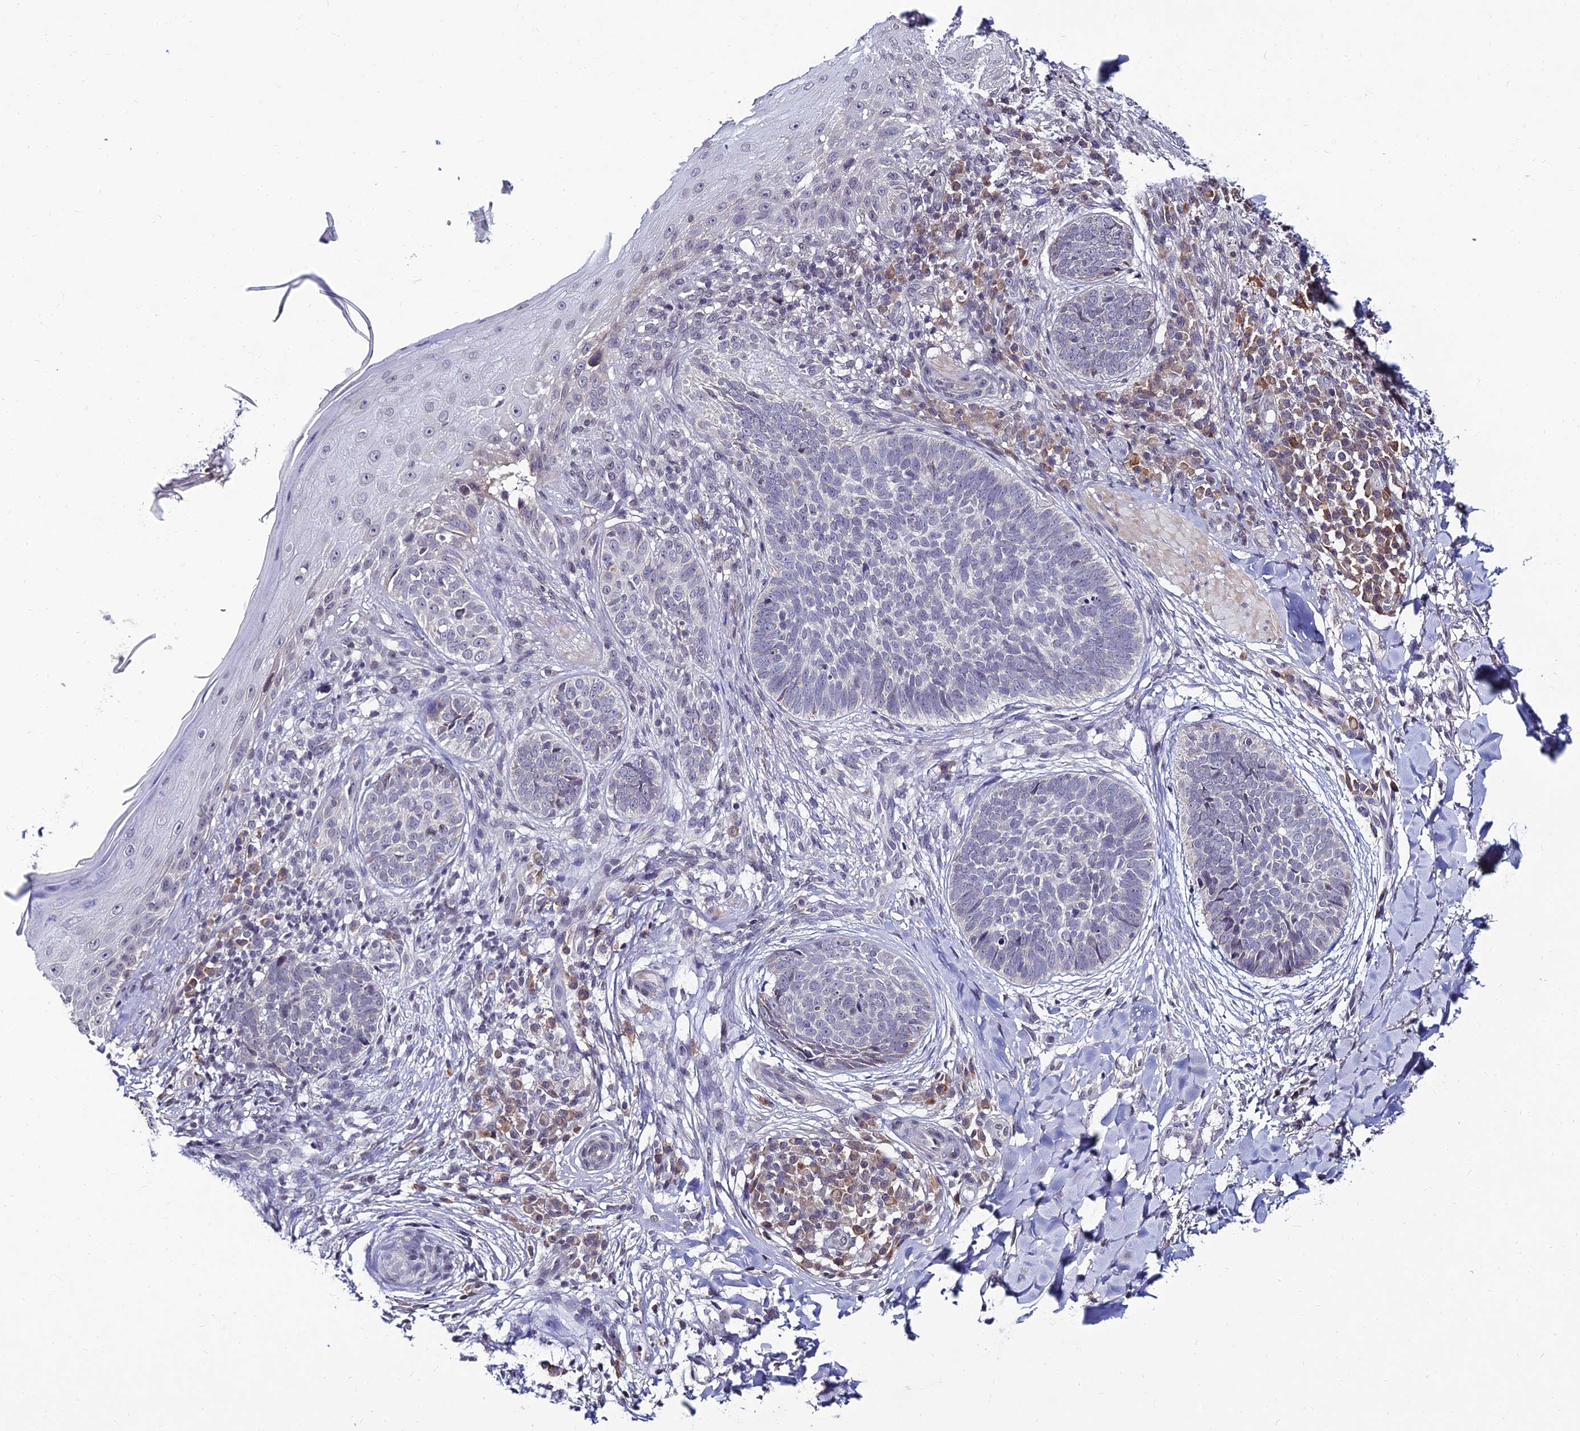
{"staining": {"intensity": "negative", "quantity": "none", "location": "none"}, "tissue": "skin cancer", "cell_type": "Tumor cells", "image_type": "cancer", "snomed": [{"axis": "morphology", "description": "Basal cell carcinoma"}, {"axis": "topography", "description": "Skin"}], "caption": "Tumor cells are negative for brown protein staining in skin cancer.", "gene": "CDNF", "patient": {"sex": "female", "age": 61}}